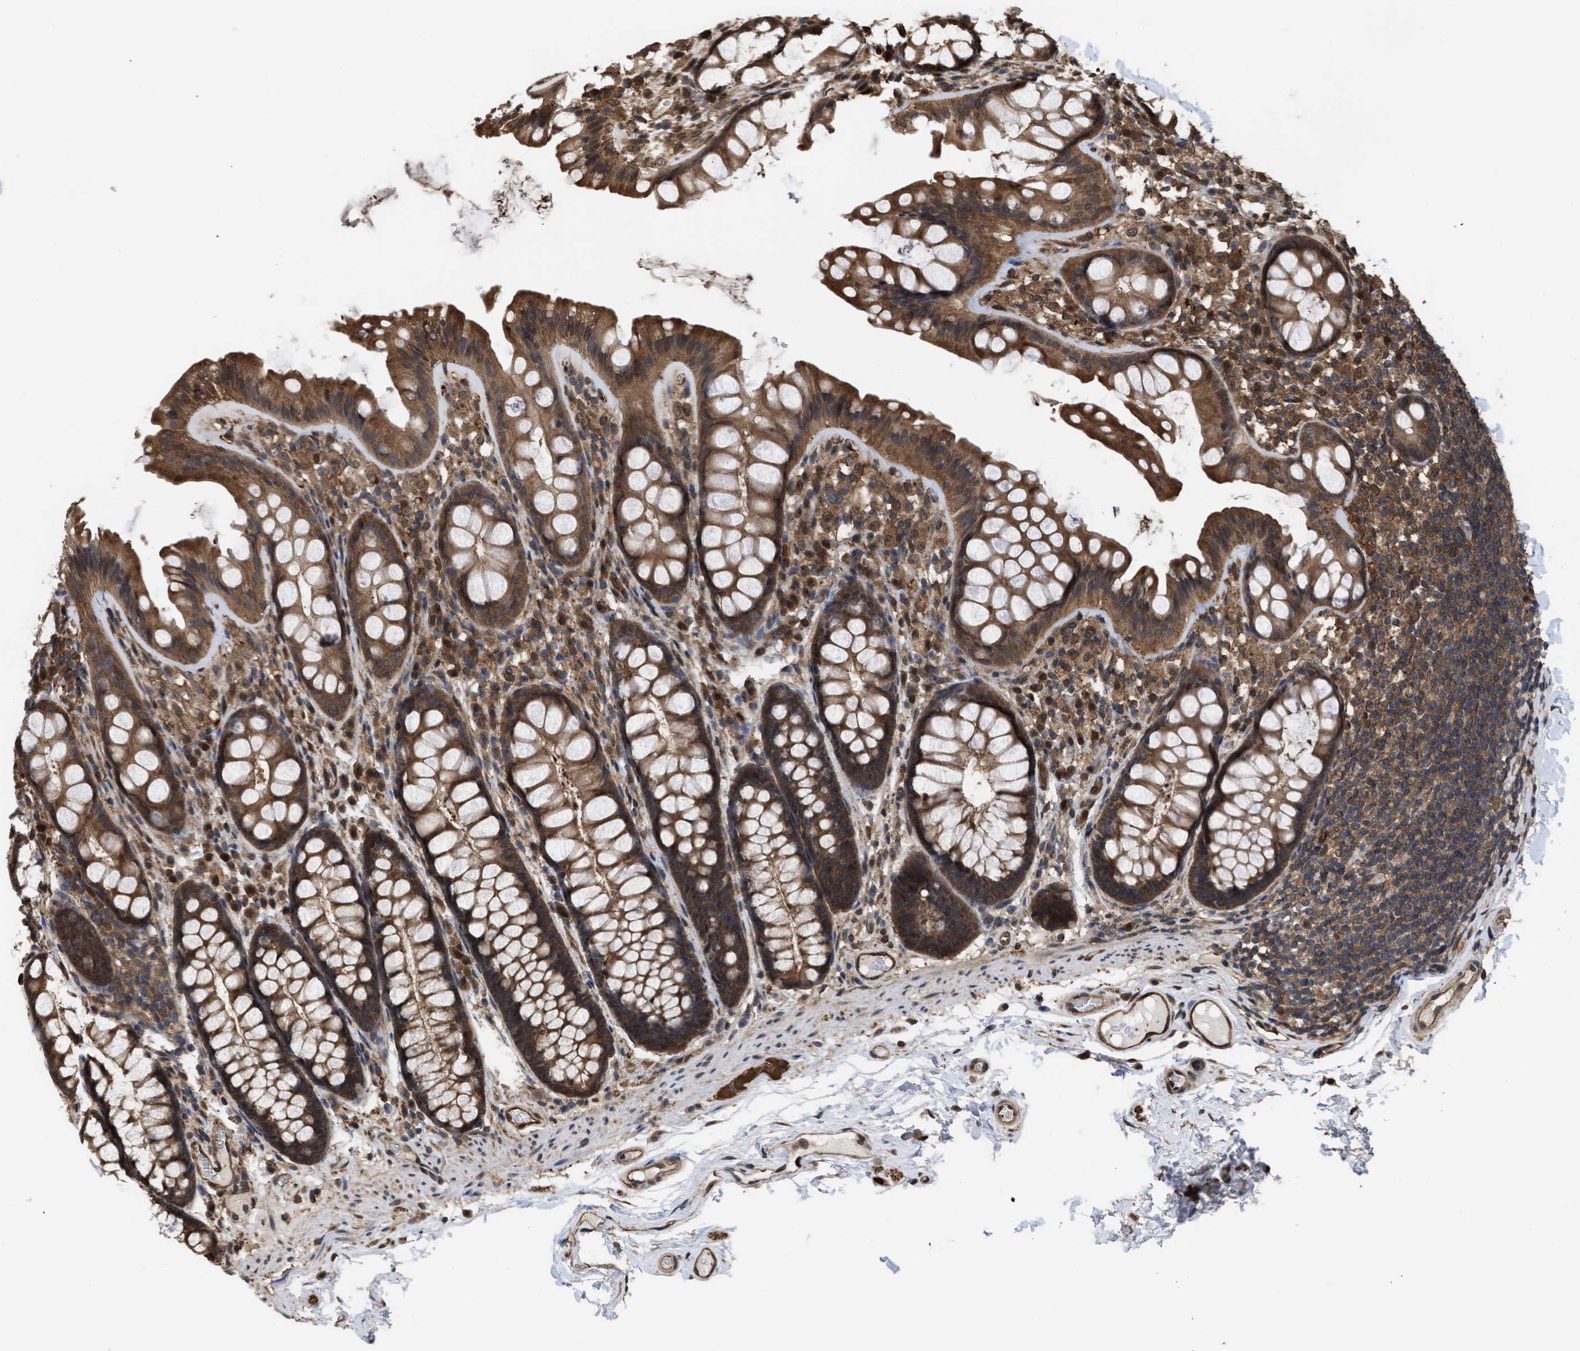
{"staining": {"intensity": "strong", "quantity": ">75%", "location": "cytoplasmic/membranous"}, "tissue": "colon", "cell_type": "Endothelial cells", "image_type": "normal", "snomed": [{"axis": "morphology", "description": "Normal tissue, NOS"}, {"axis": "topography", "description": "Colon"}], "caption": "Endothelial cells demonstrate strong cytoplasmic/membranous positivity in approximately >75% of cells in unremarkable colon.", "gene": "YWHAG", "patient": {"sex": "female", "age": 56}}